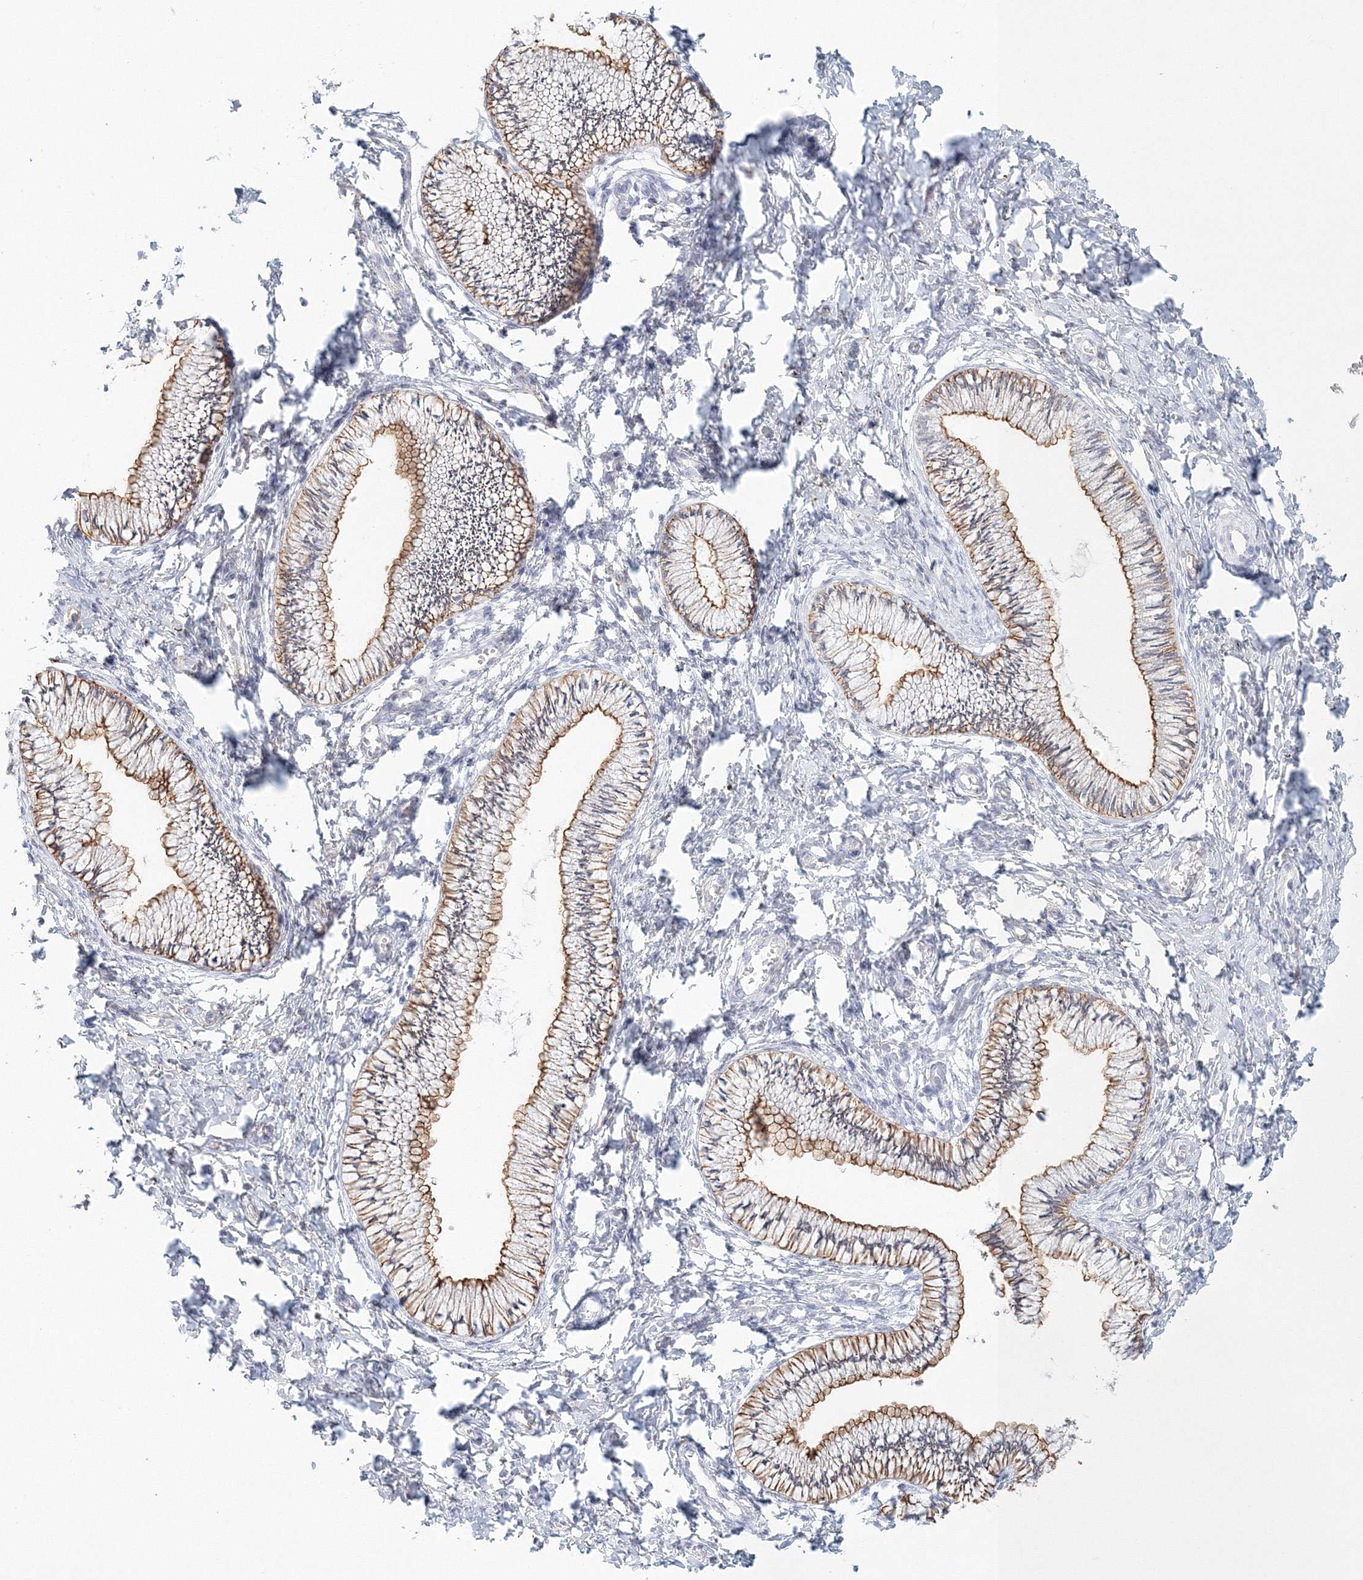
{"staining": {"intensity": "moderate", "quantity": "25%-75%", "location": "cytoplasmic/membranous"}, "tissue": "cervix", "cell_type": "Glandular cells", "image_type": "normal", "snomed": [{"axis": "morphology", "description": "Normal tissue, NOS"}, {"axis": "topography", "description": "Cervix"}], "caption": "About 25%-75% of glandular cells in benign cervix exhibit moderate cytoplasmic/membranous protein staining as visualized by brown immunohistochemical staining.", "gene": "VSIG1", "patient": {"sex": "female", "age": 36}}